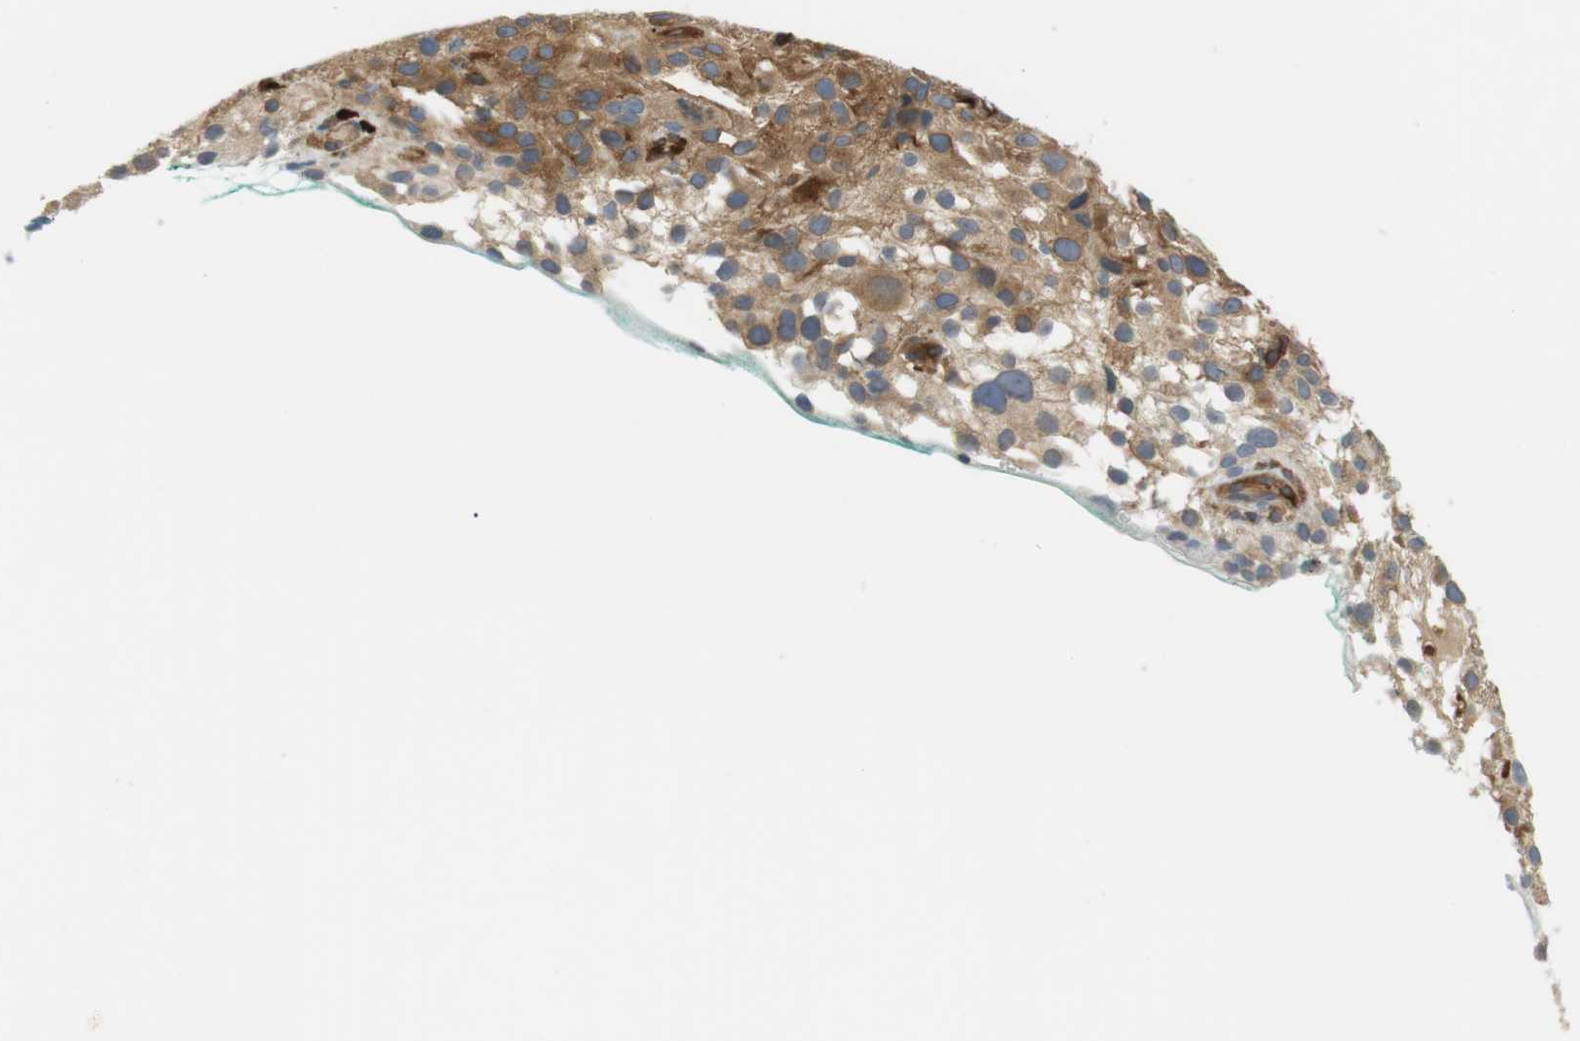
{"staining": {"intensity": "moderate", "quantity": ">75%", "location": "cytoplasmic/membranous"}, "tissue": "melanoma", "cell_type": "Tumor cells", "image_type": "cancer", "snomed": [{"axis": "morphology", "description": "Necrosis, NOS"}, {"axis": "morphology", "description": "Malignant melanoma, NOS"}, {"axis": "topography", "description": "Skin"}], "caption": "This is an image of IHC staining of melanoma, which shows moderate staining in the cytoplasmic/membranous of tumor cells.", "gene": "TMEM200A", "patient": {"sex": "female", "age": 87}}